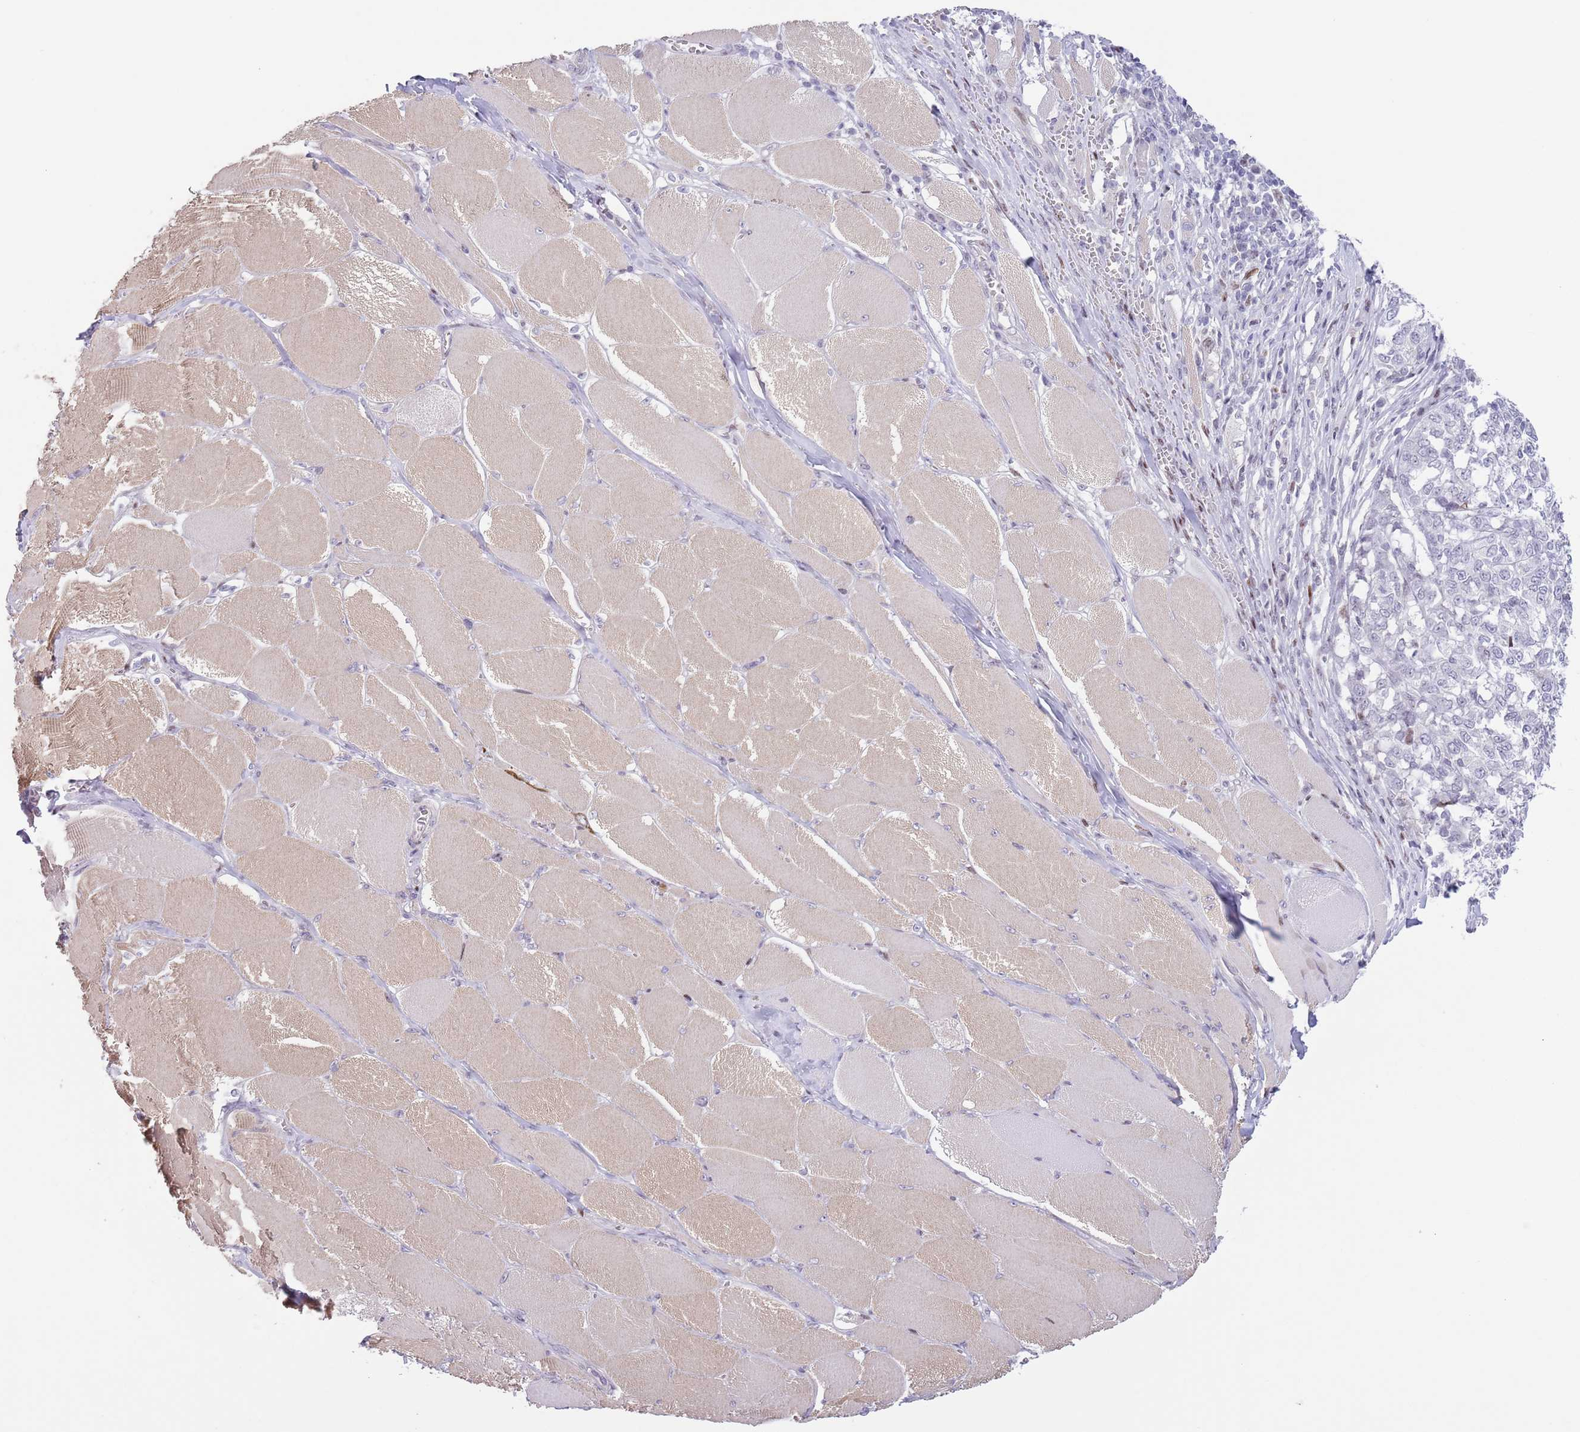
{"staining": {"intensity": "negative", "quantity": "none", "location": "none"}, "tissue": "melanoma", "cell_type": "Tumor cells", "image_type": "cancer", "snomed": [{"axis": "morphology", "description": "Malignant melanoma, NOS"}, {"axis": "topography", "description": "Skin"}], "caption": "IHC micrograph of malignant melanoma stained for a protein (brown), which reveals no staining in tumor cells.", "gene": "MFSD10", "patient": {"sex": "female", "age": 72}}